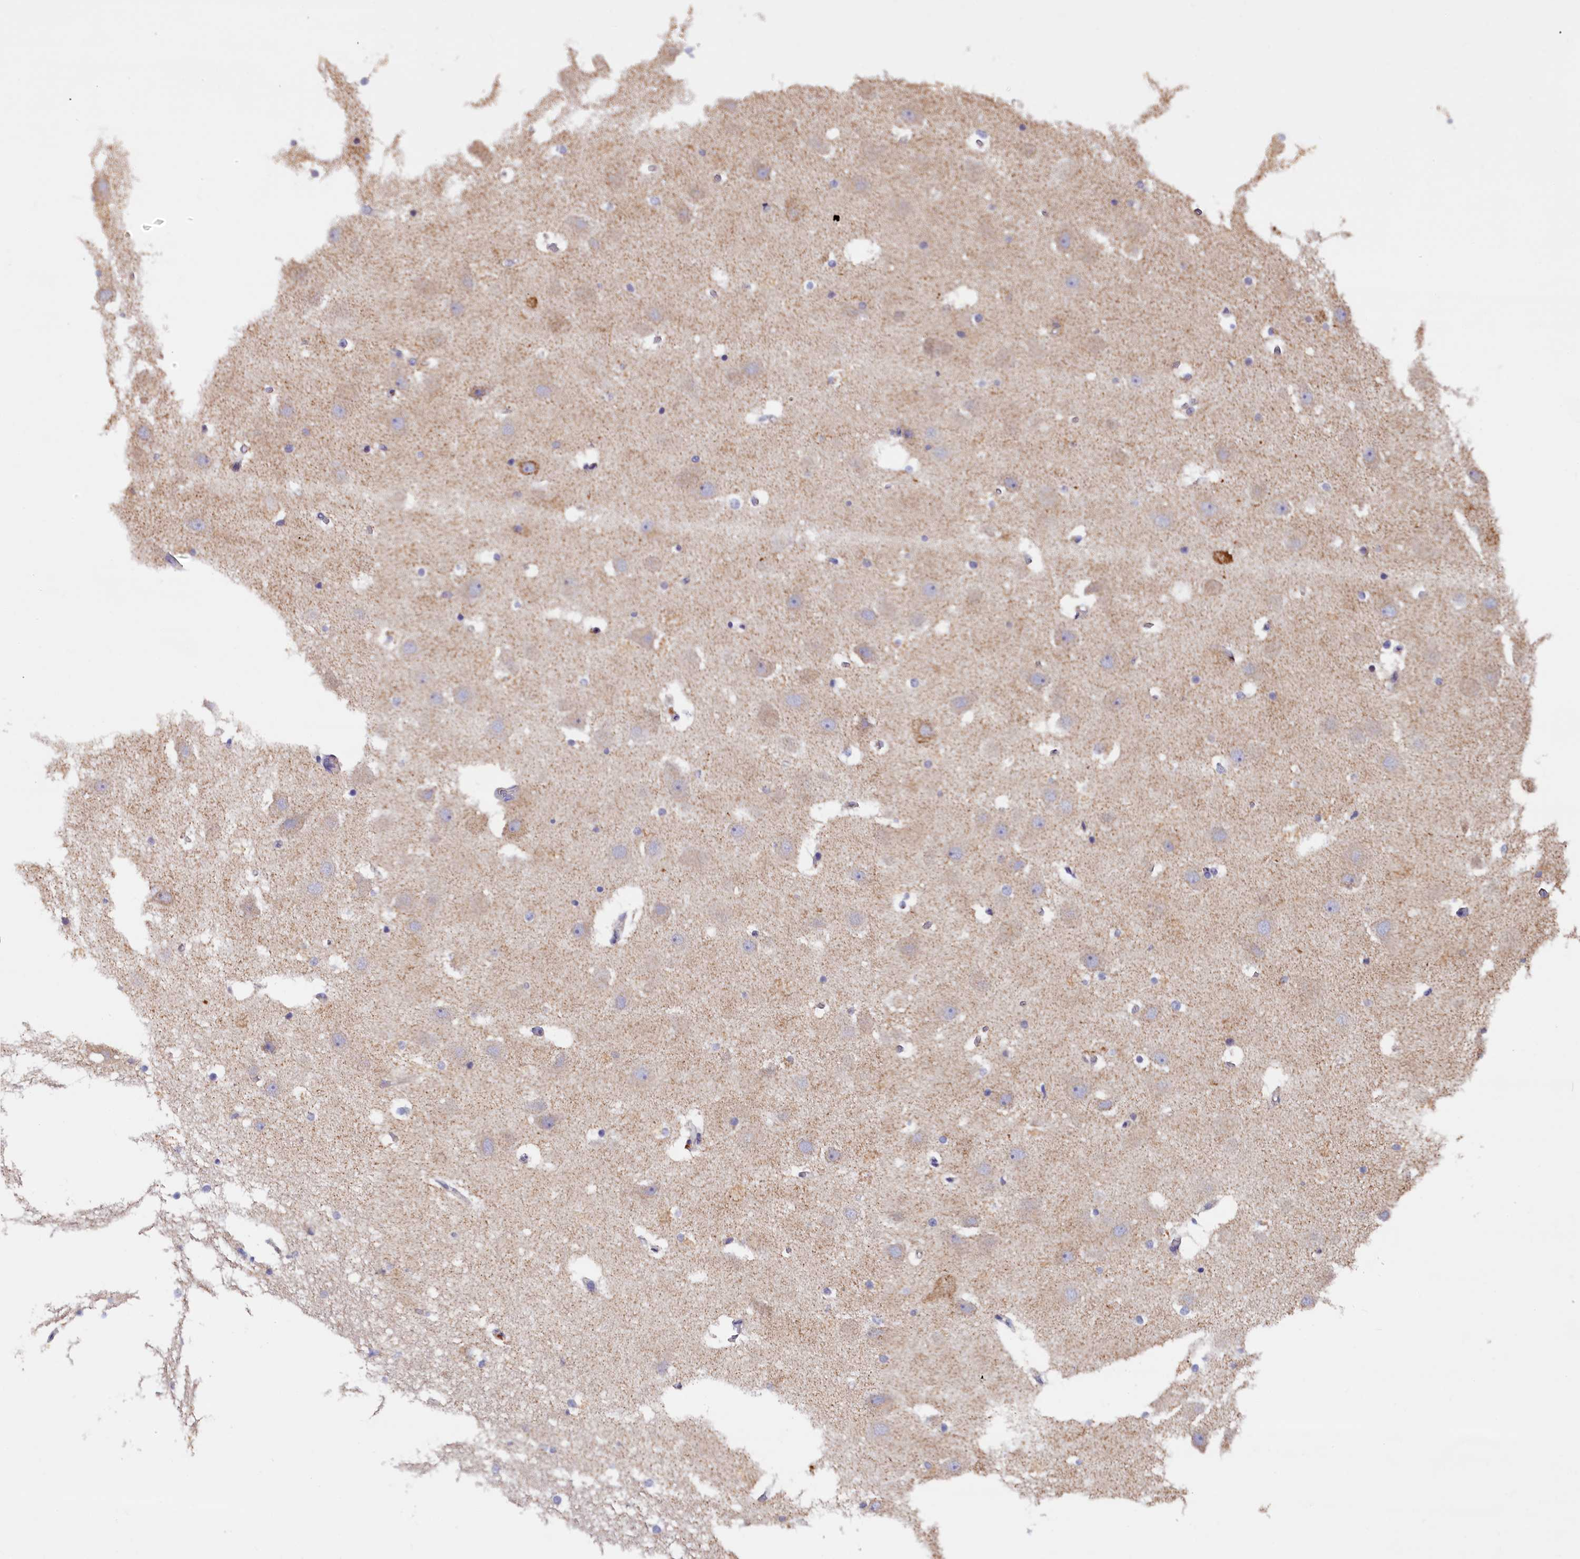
{"staining": {"intensity": "negative", "quantity": "none", "location": "none"}, "tissue": "hippocampus", "cell_type": "Glial cells", "image_type": "normal", "snomed": [{"axis": "morphology", "description": "Normal tissue, NOS"}, {"axis": "topography", "description": "Hippocampus"}], "caption": "The IHC image has no significant expression in glial cells of hippocampus. (Stains: DAB IHC with hematoxylin counter stain, Microscopy: brightfield microscopy at high magnification).", "gene": "NAIP", "patient": {"sex": "female", "age": 52}}